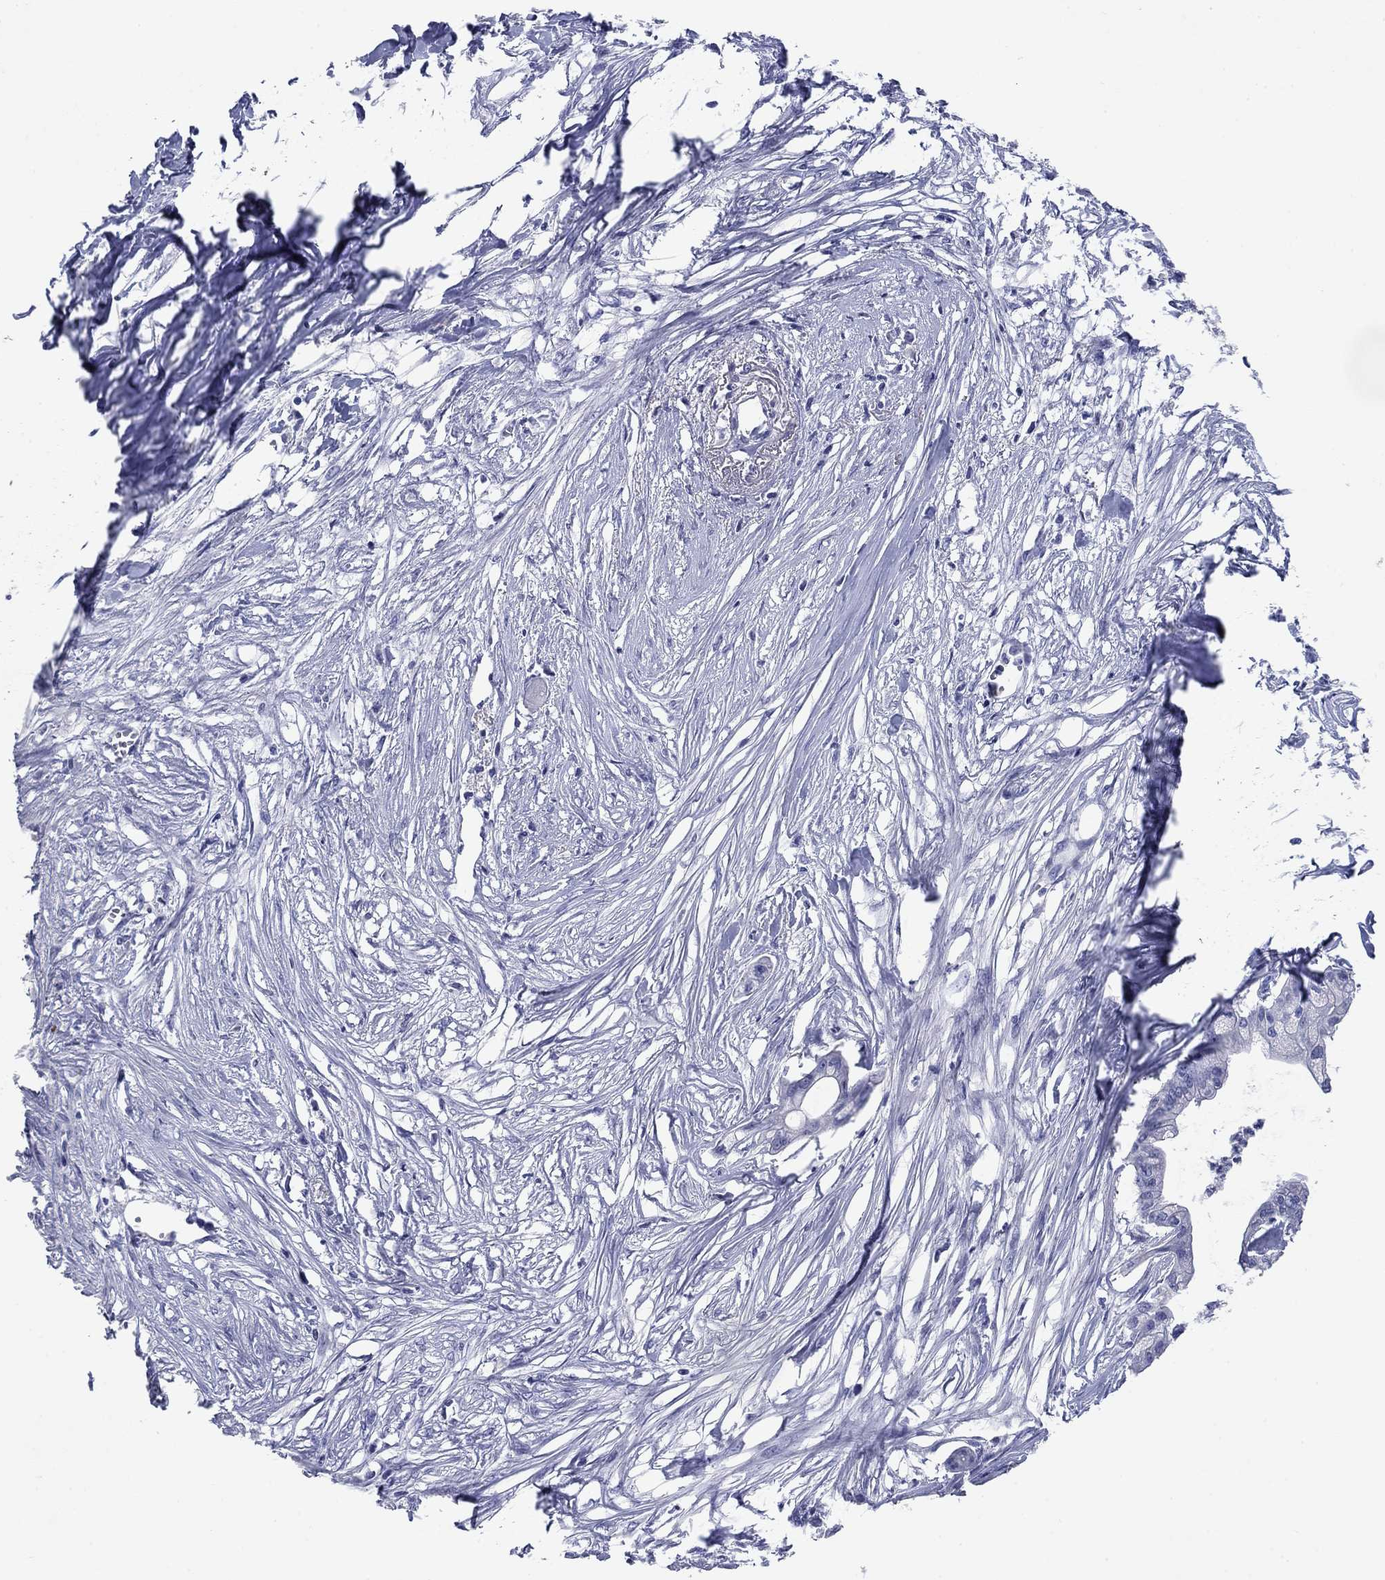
{"staining": {"intensity": "negative", "quantity": "none", "location": "none"}, "tissue": "pancreatic cancer", "cell_type": "Tumor cells", "image_type": "cancer", "snomed": [{"axis": "morphology", "description": "Normal tissue, NOS"}, {"axis": "morphology", "description": "Adenocarcinoma, NOS"}, {"axis": "topography", "description": "Pancreas"}], "caption": "This is a histopathology image of immunohistochemistry (IHC) staining of pancreatic adenocarcinoma, which shows no expression in tumor cells.", "gene": "PRKCG", "patient": {"sex": "female", "age": 58}}